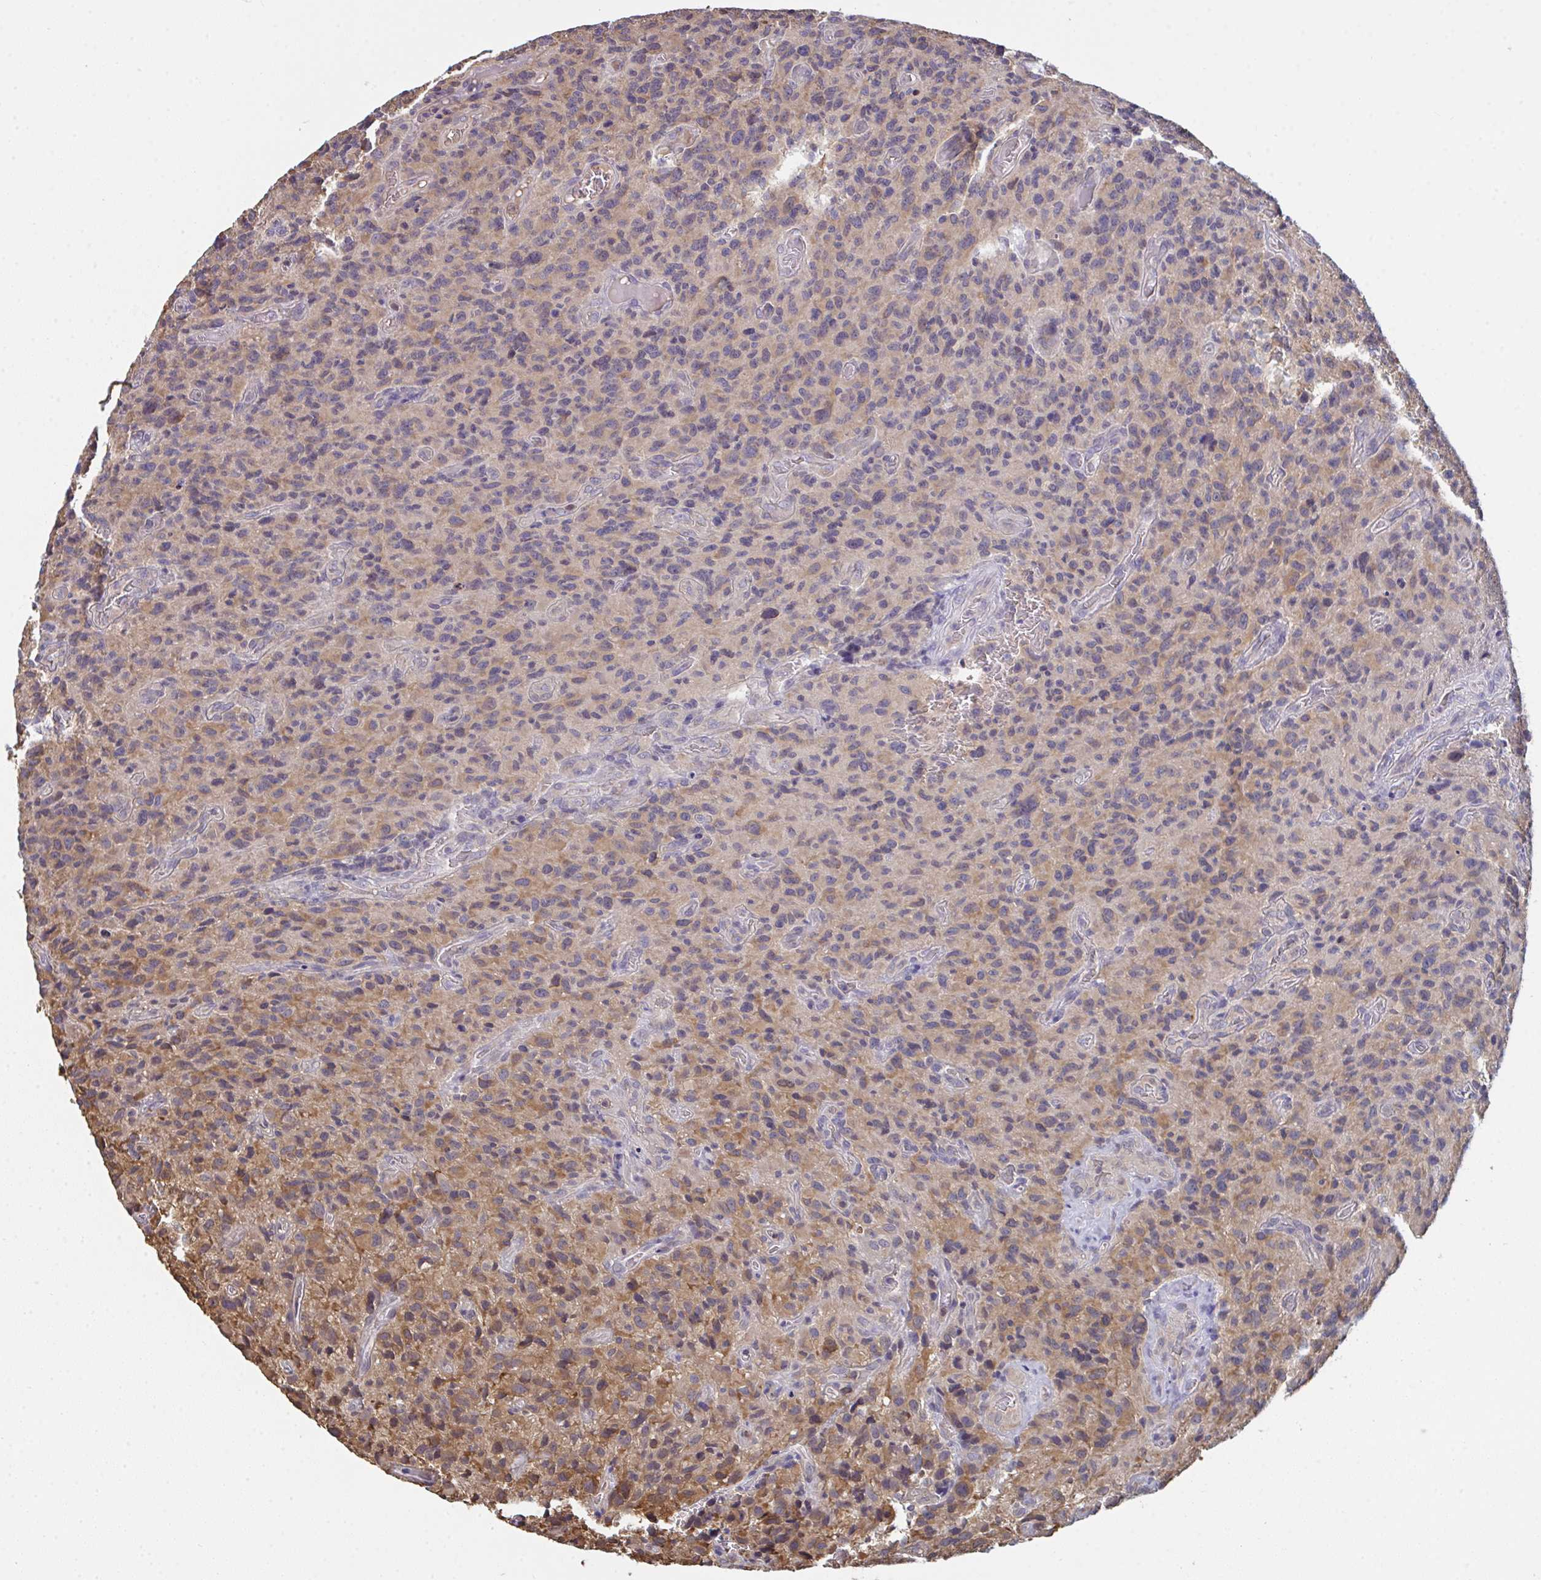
{"staining": {"intensity": "weak", "quantity": "25%-75%", "location": "cytoplasmic/membranous"}, "tissue": "glioma", "cell_type": "Tumor cells", "image_type": "cancer", "snomed": [{"axis": "morphology", "description": "Glioma, malignant, High grade"}, {"axis": "topography", "description": "Brain"}], "caption": "There is low levels of weak cytoplasmic/membranous positivity in tumor cells of glioma, as demonstrated by immunohistochemical staining (brown color).", "gene": "TTC9C", "patient": {"sex": "male", "age": 76}}